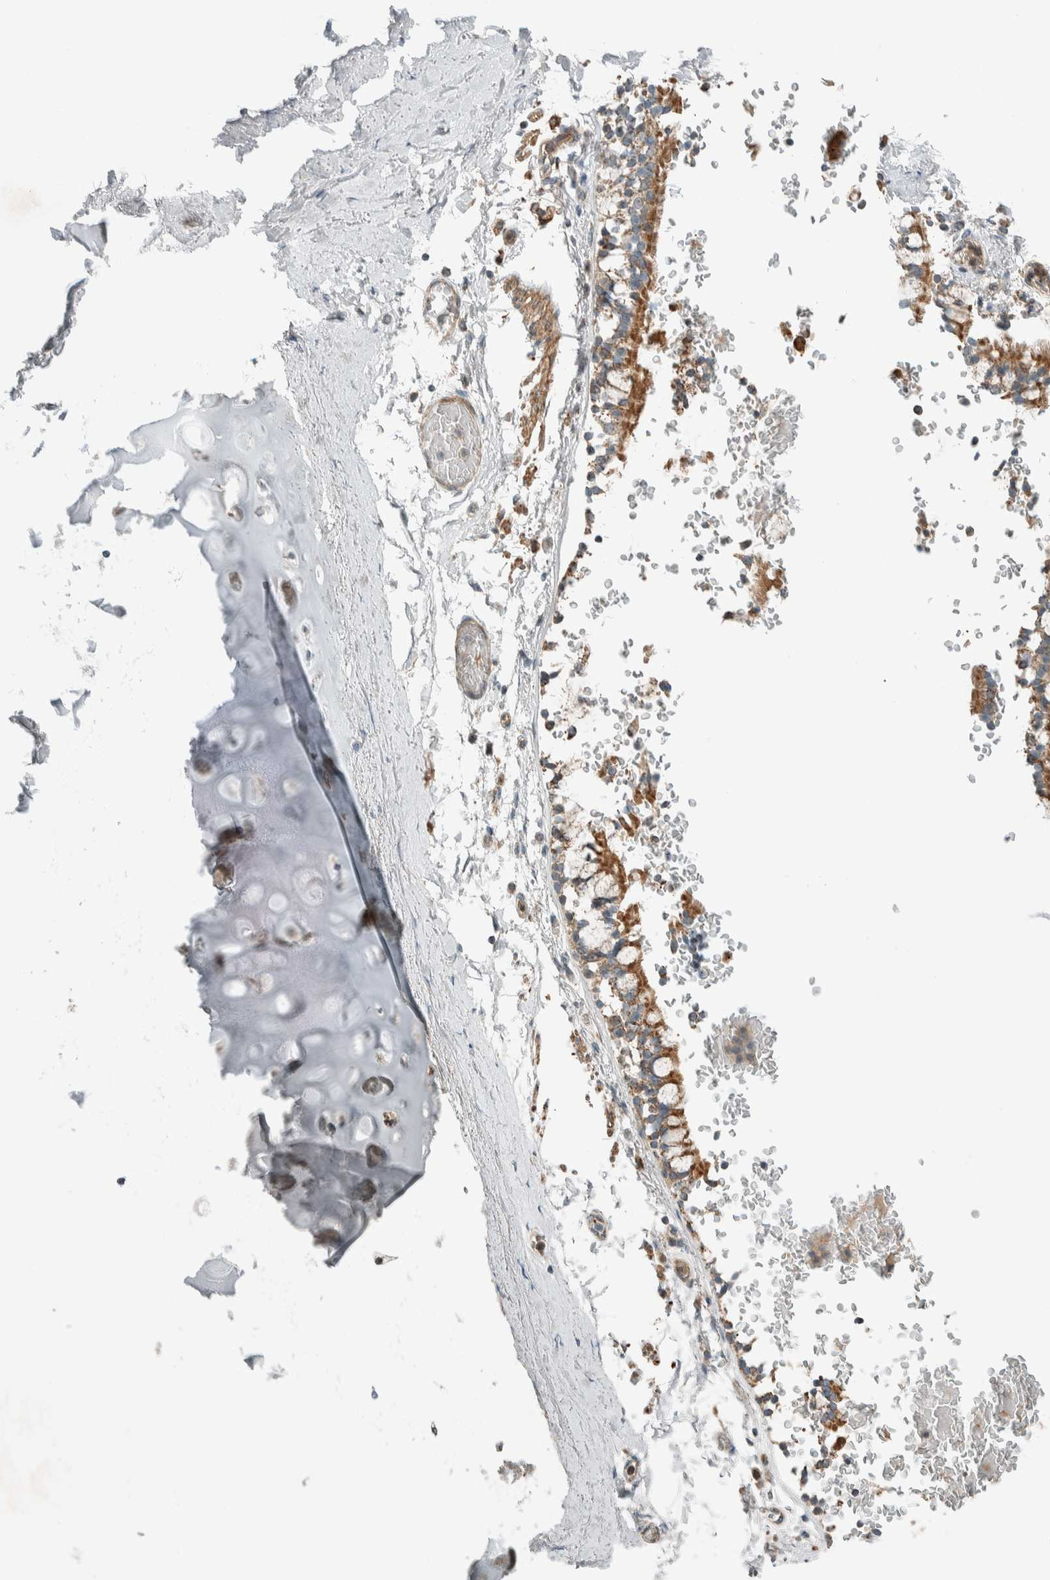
{"staining": {"intensity": "negative", "quantity": "none", "location": "none"}, "tissue": "adipose tissue", "cell_type": "Adipocytes", "image_type": "normal", "snomed": [{"axis": "morphology", "description": "Normal tissue, NOS"}, {"axis": "topography", "description": "Cartilage tissue"}, {"axis": "topography", "description": "Lung"}], "caption": "This histopathology image is of unremarkable adipose tissue stained with immunohistochemistry (IHC) to label a protein in brown with the nuclei are counter-stained blue. There is no positivity in adipocytes.", "gene": "SLFN12L", "patient": {"sex": "female", "age": 77}}